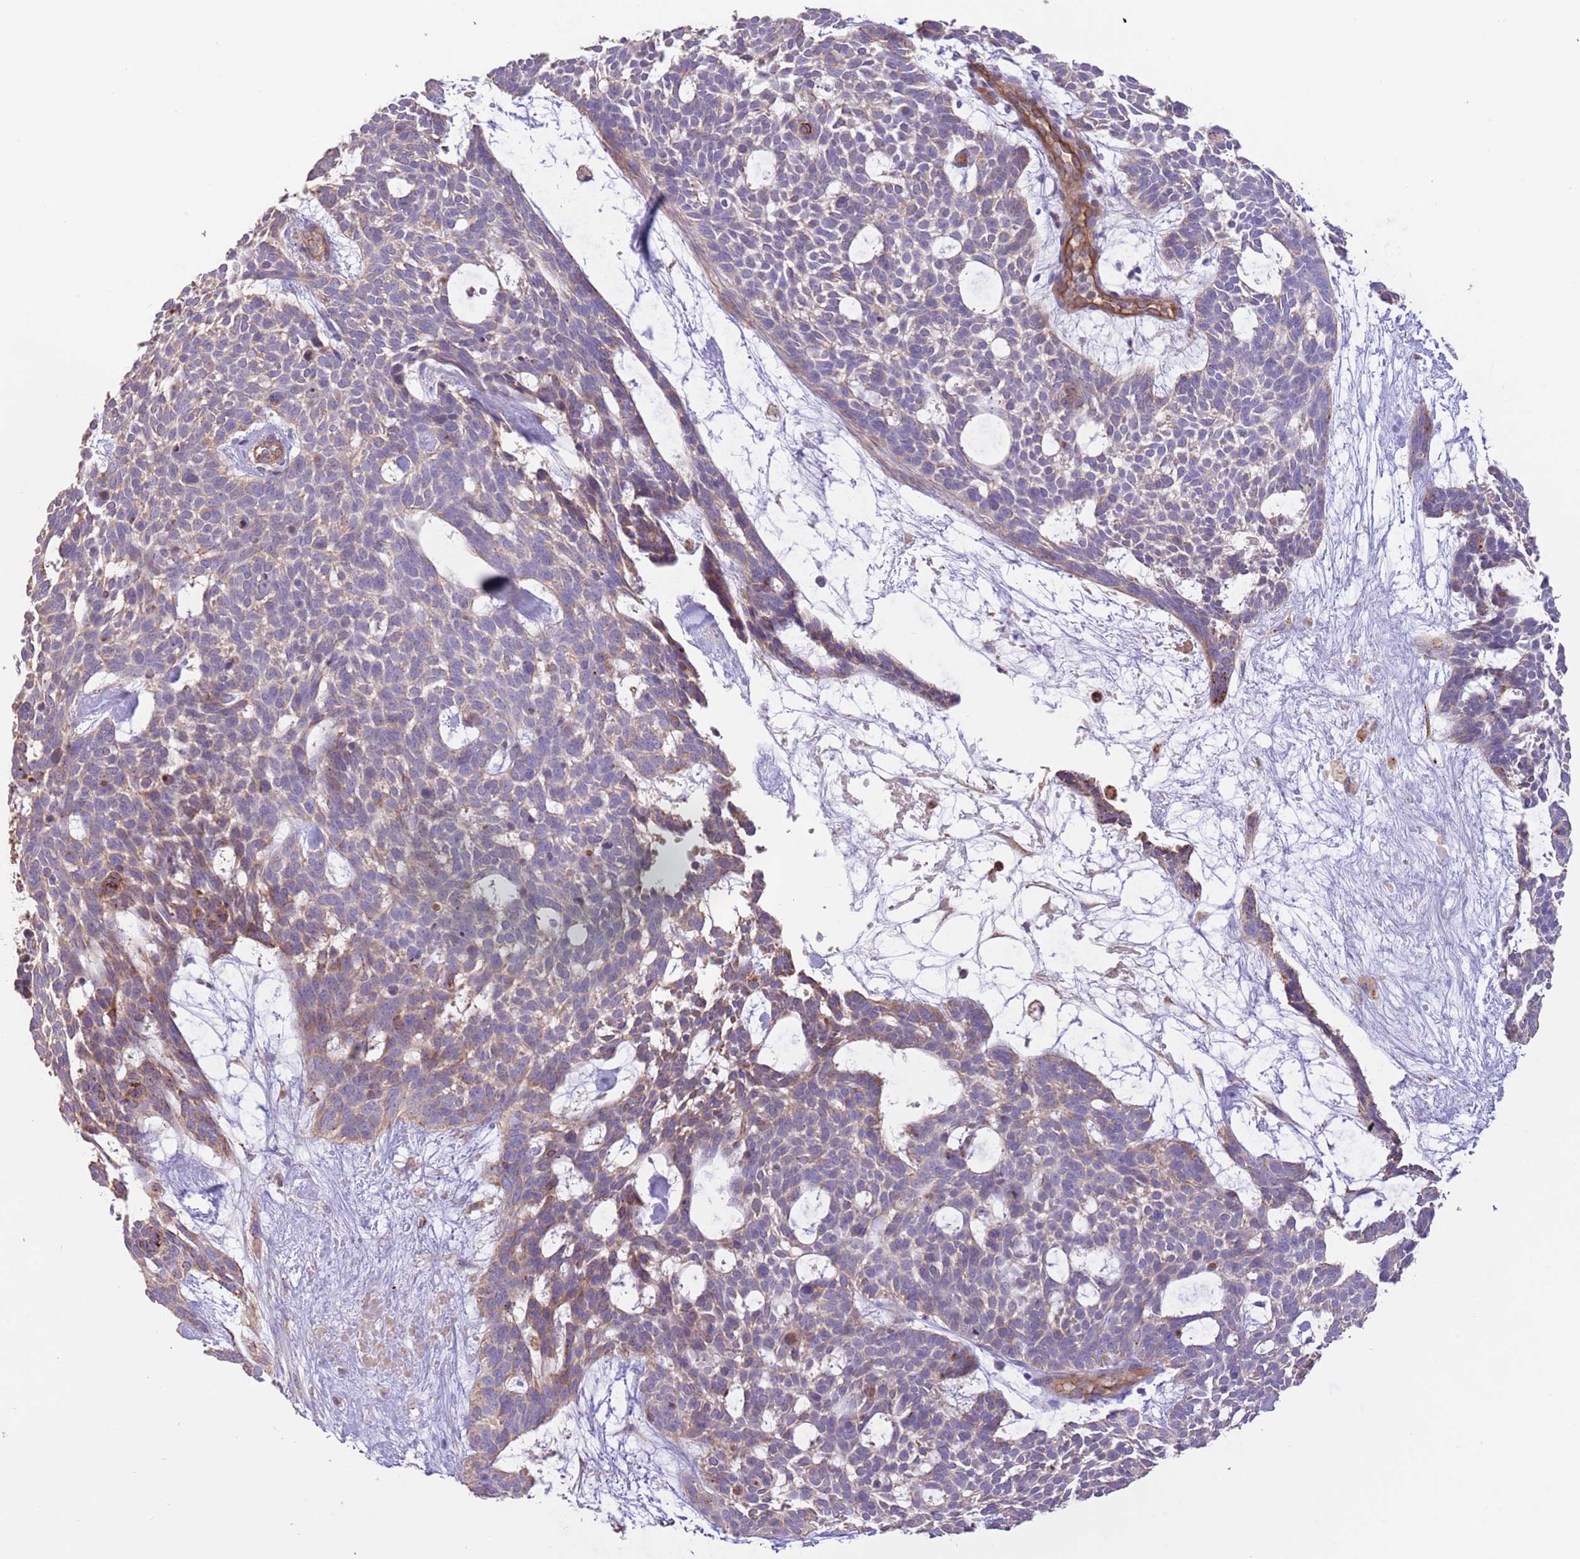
{"staining": {"intensity": "weak", "quantity": "<25%", "location": "cytoplasmic/membranous"}, "tissue": "skin cancer", "cell_type": "Tumor cells", "image_type": "cancer", "snomed": [{"axis": "morphology", "description": "Basal cell carcinoma"}, {"axis": "topography", "description": "Skin"}], "caption": "Immunohistochemistry (IHC) photomicrograph of basal cell carcinoma (skin) stained for a protein (brown), which shows no positivity in tumor cells.", "gene": "DOCK6", "patient": {"sex": "male", "age": 61}}